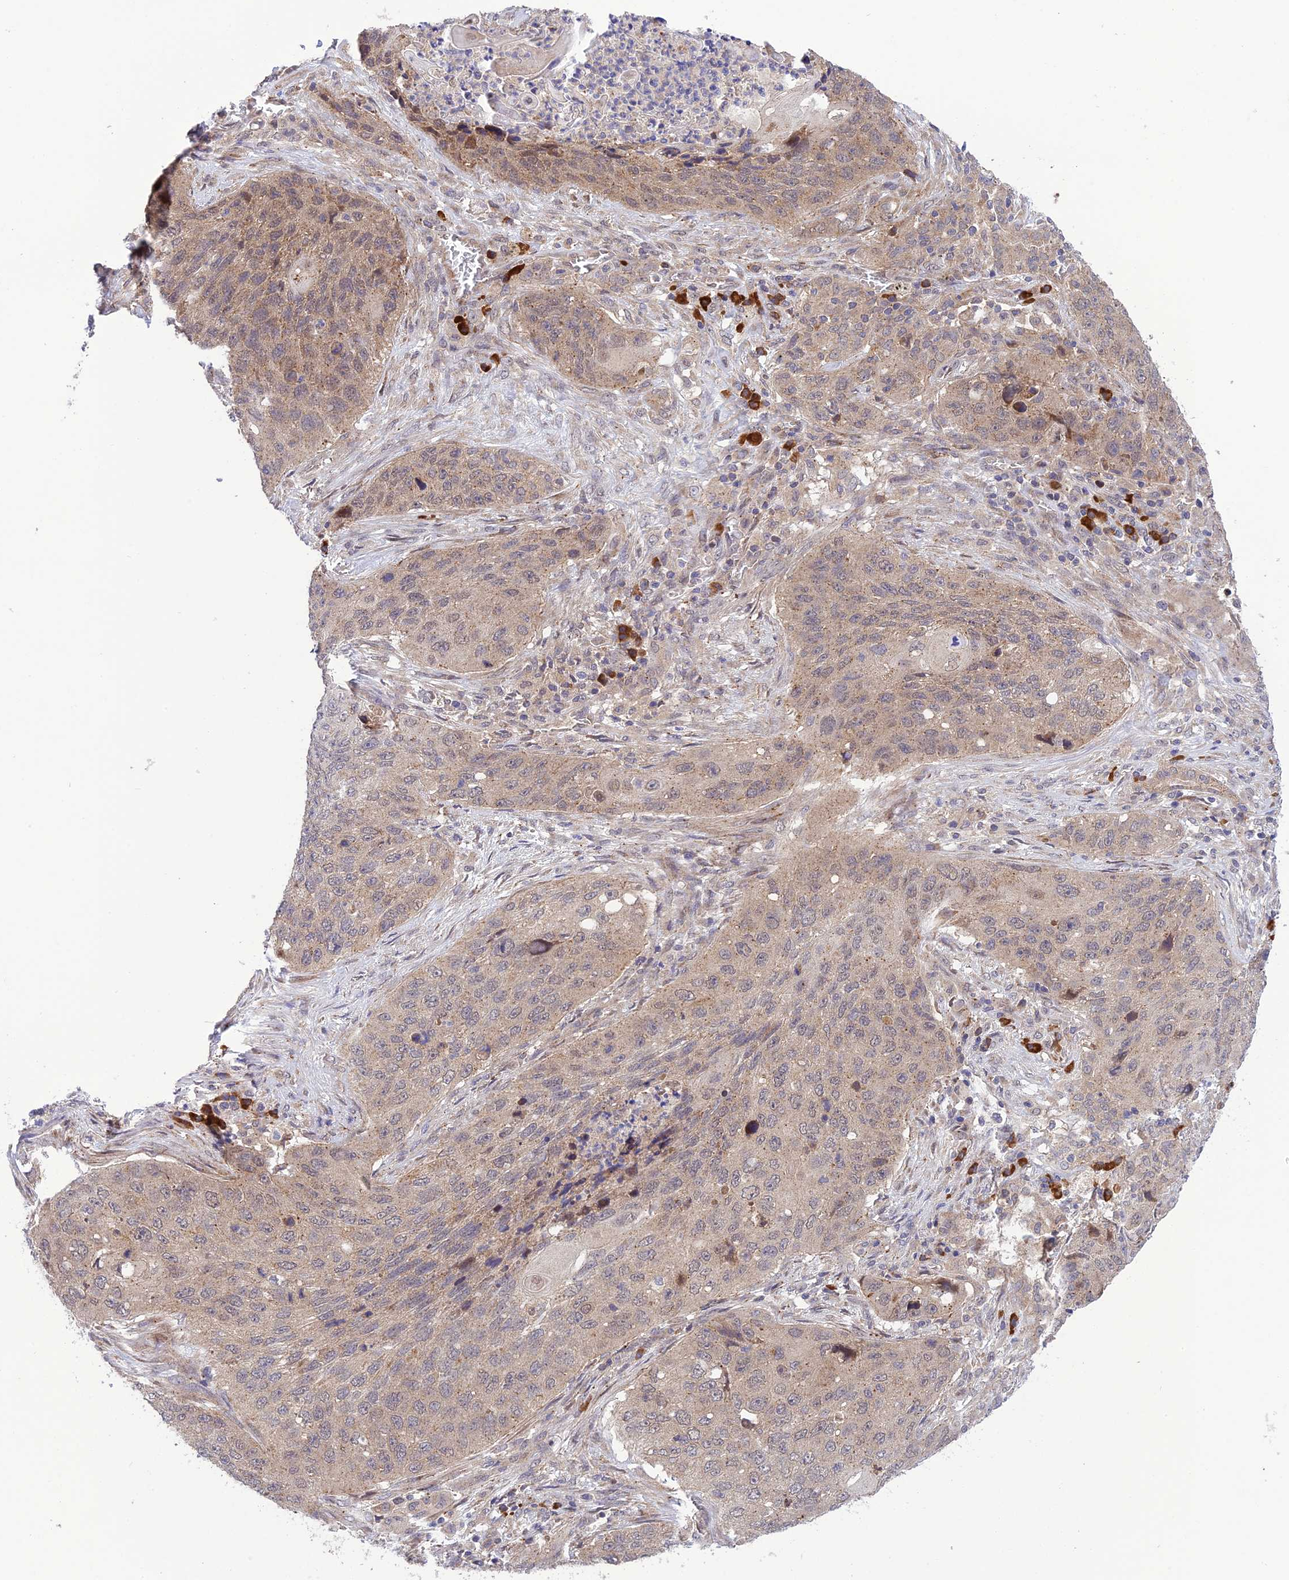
{"staining": {"intensity": "weak", "quantity": "<25%", "location": "cytoplasmic/membranous"}, "tissue": "lung cancer", "cell_type": "Tumor cells", "image_type": "cancer", "snomed": [{"axis": "morphology", "description": "Squamous cell carcinoma, NOS"}, {"axis": "topography", "description": "Lung"}], "caption": "Immunohistochemical staining of lung cancer shows no significant expression in tumor cells. (DAB (3,3'-diaminobenzidine) IHC with hematoxylin counter stain).", "gene": "UROS", "patient": {"sex": "female", "age": 63}}